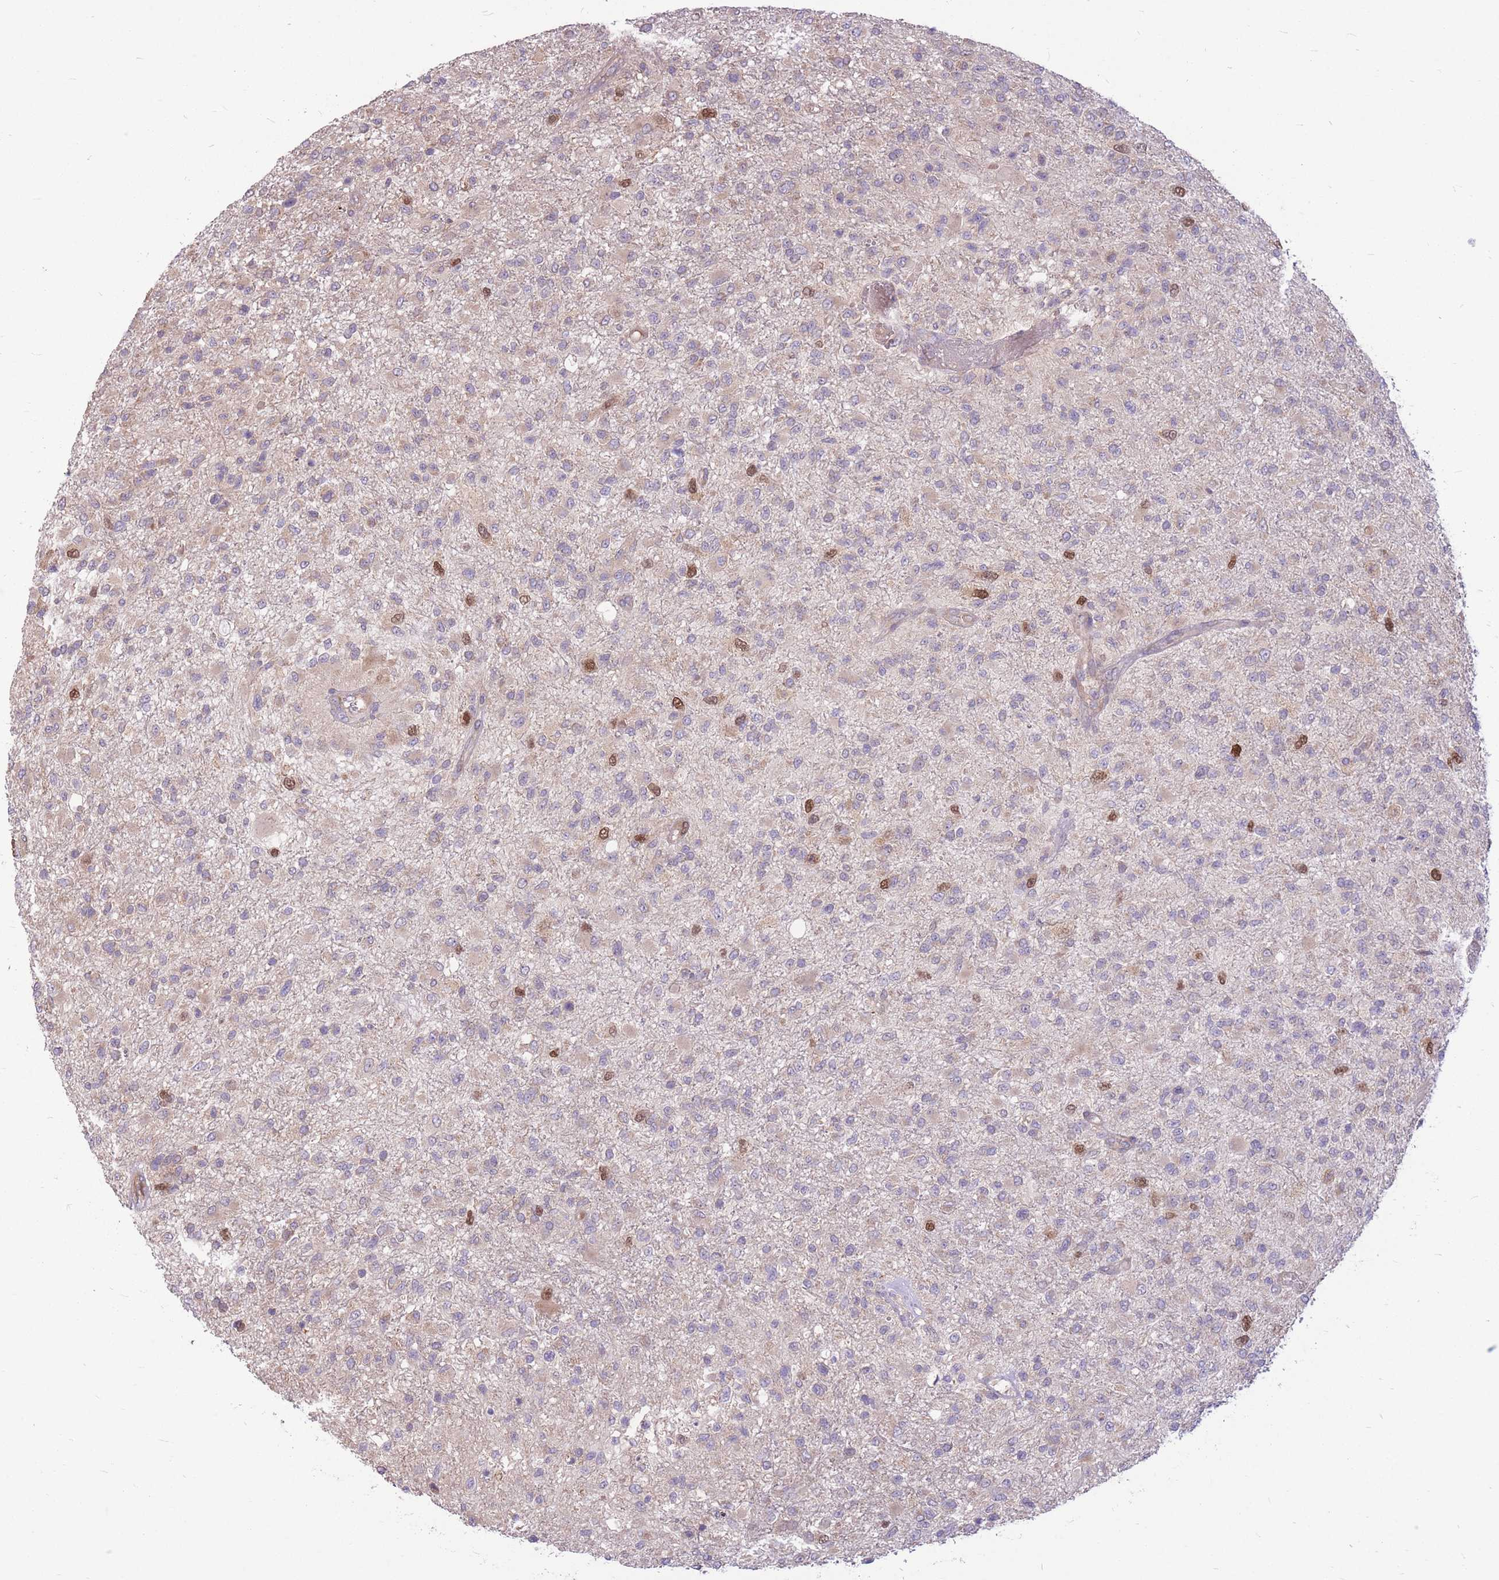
{"staining": {"intensity": "moderate", "quantity": "<25%", "location": "nuclear"}, "tissue": "glioma", "cell_type": "Tumor cells", "image_type": "cancer", "snomed": [{"axis": "morphology", "description": "Glioma, malignant, High grade"}, {"axis": "topography", "description": "Brain"}], "caption": "Immunohistochemistry micrograph of neoplastic tissue: malignant glioma (high-grade) stained using immunohistochemistry demonstrates low levels of moderate protein expression localized specifically in the nuclear of tumor cells, appearing as a nuclear brown color.", "gene": "GMNN", "patient": {"sex": "female", "age": 74}}